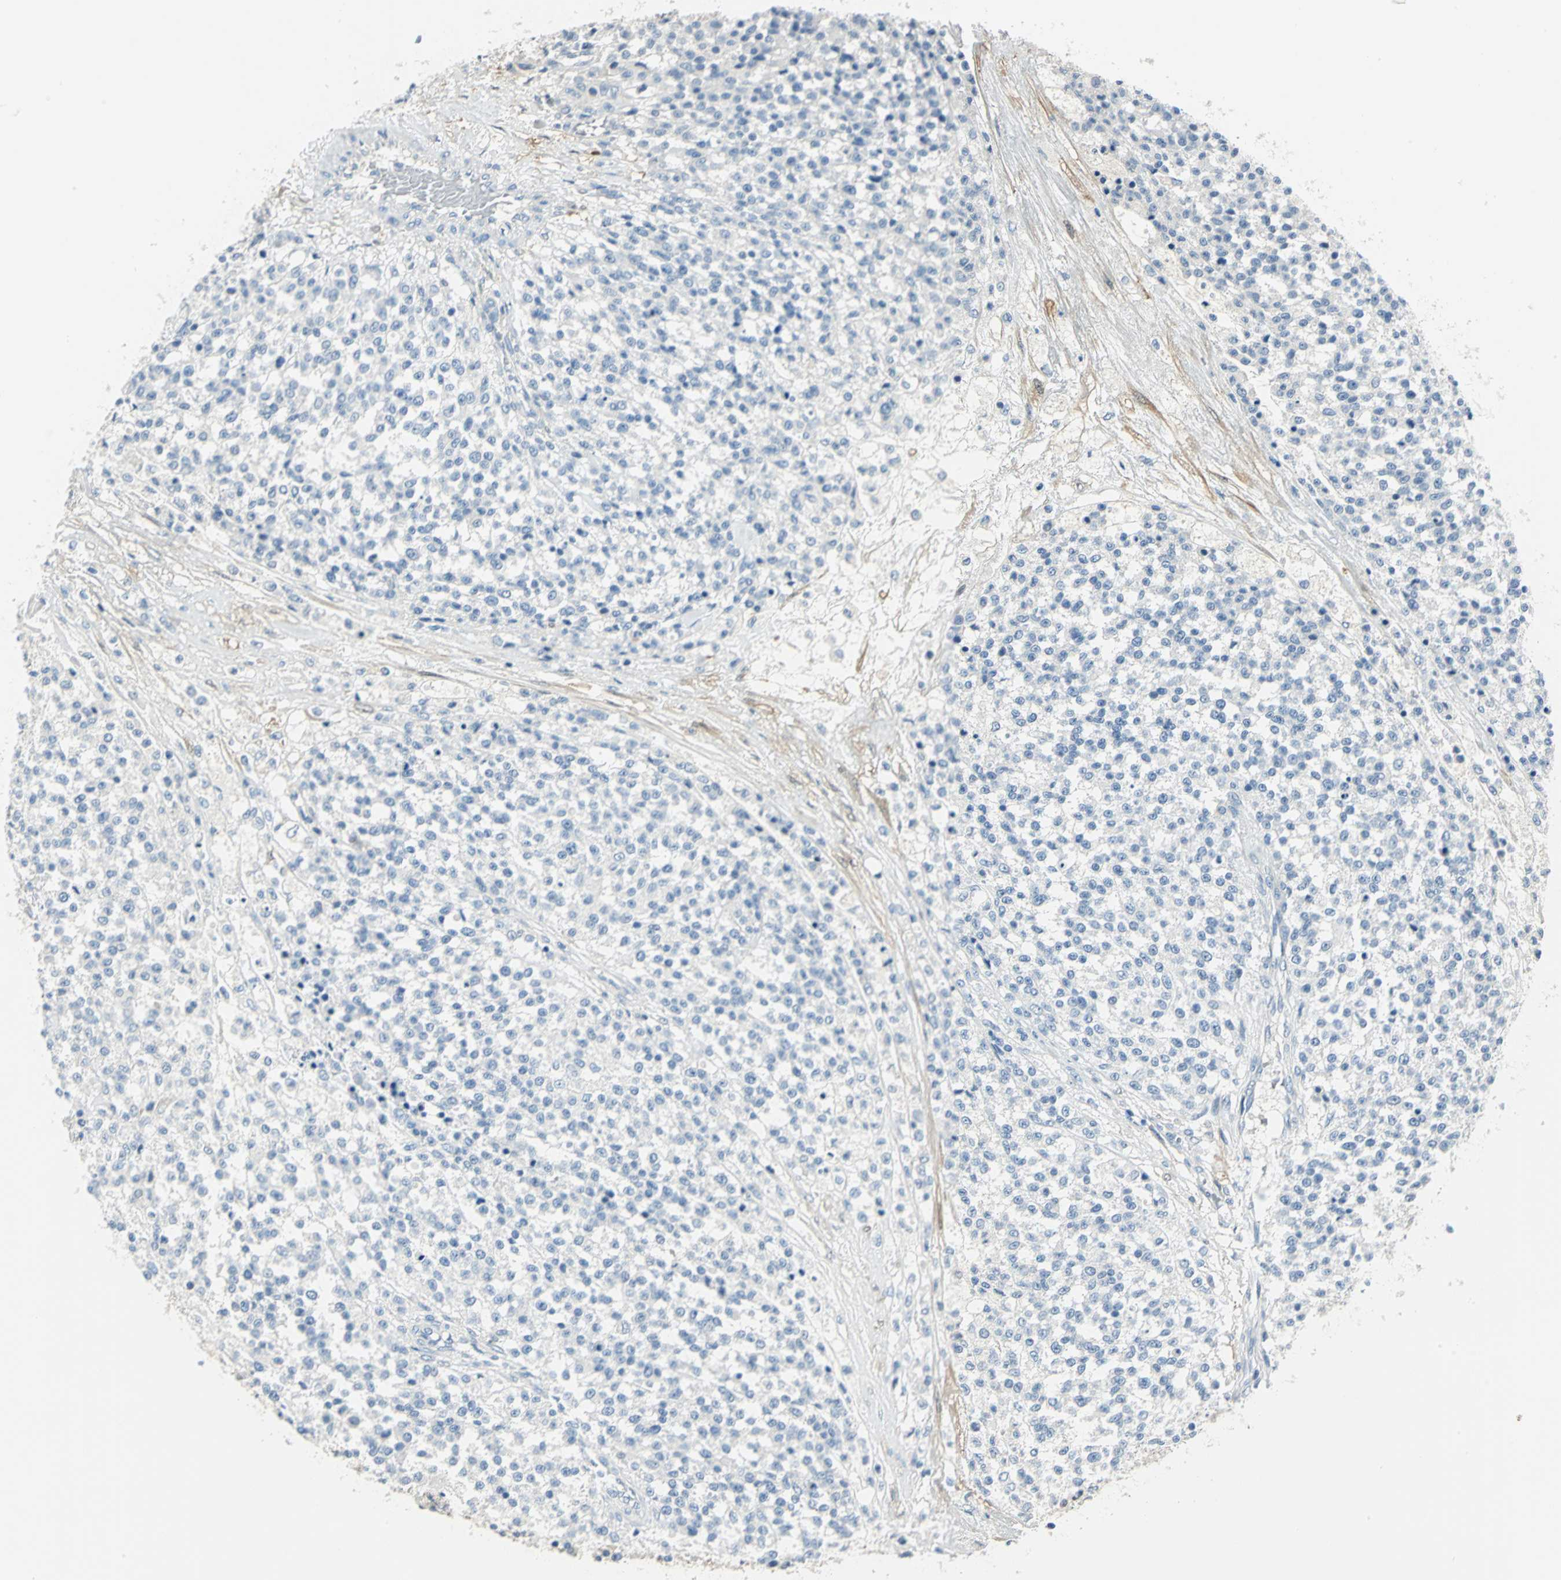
{"staining": {"intensity": "negative", "quantity": "none", "location": "none"}, "tissue": "testis cancer", "cell_type": "Tumor cells", "image_type": "cancer", "snomed": [{"axis": "morphology", "description": "Seminoma, NOS"}, {"axis": "topography", "description": "Testis"}], "caption": "Tumor cells show no significant expression in testis cancer.", "gene": "UCHL1", "patient": {"sex": "male", "age": 59}}